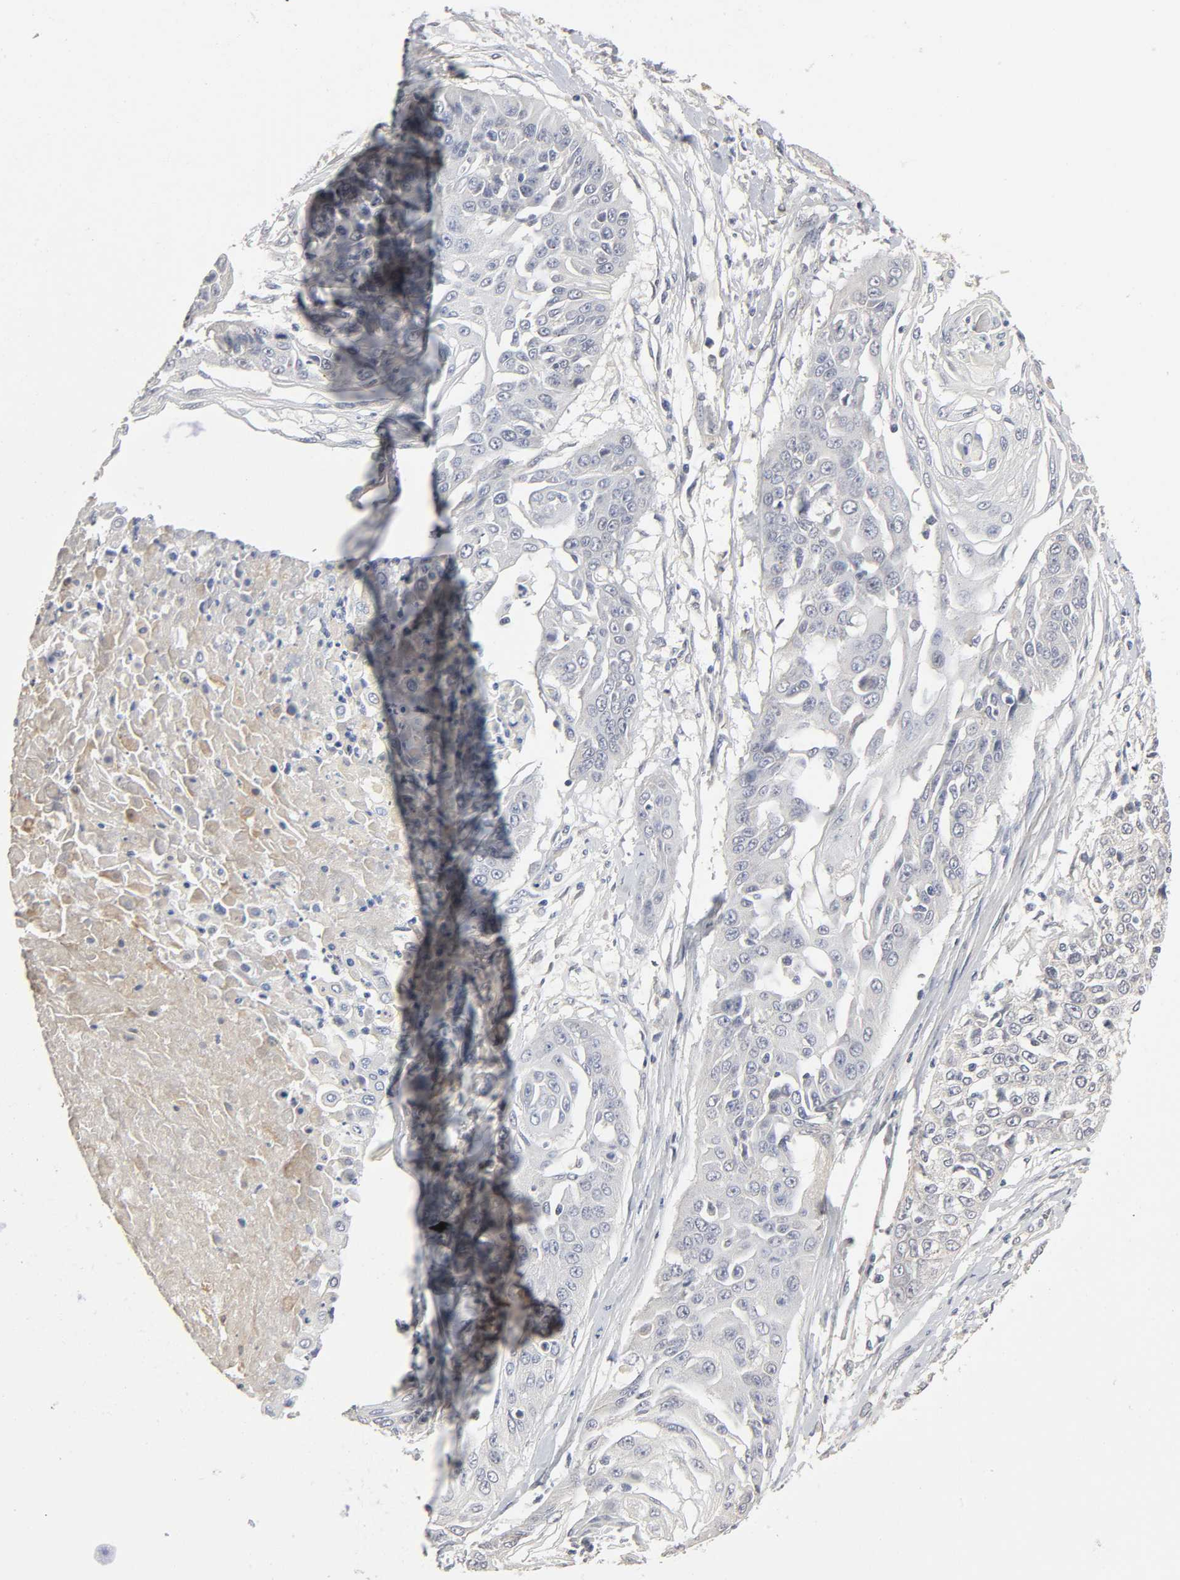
{"staining": {"intensity": "negative", "quantity": "none", "location": "none"}, "tissue": "cervical cancer", "cell_type": "Tumor cells", "image_type": "cancer", "snomed": [{"axis": "morphology", "description": "Squamous cell carcinoma, NOS"}, {"axis": "topography", "description": "Cervix"}], "caption": "DAB (3,3'-diaminobenzidine) immunohistochemical staining of human cervical cancer displays no significant positivity in tumor cells.", "gene": "SLC10A2", "patient": {"sex": "female", "age": 64}}